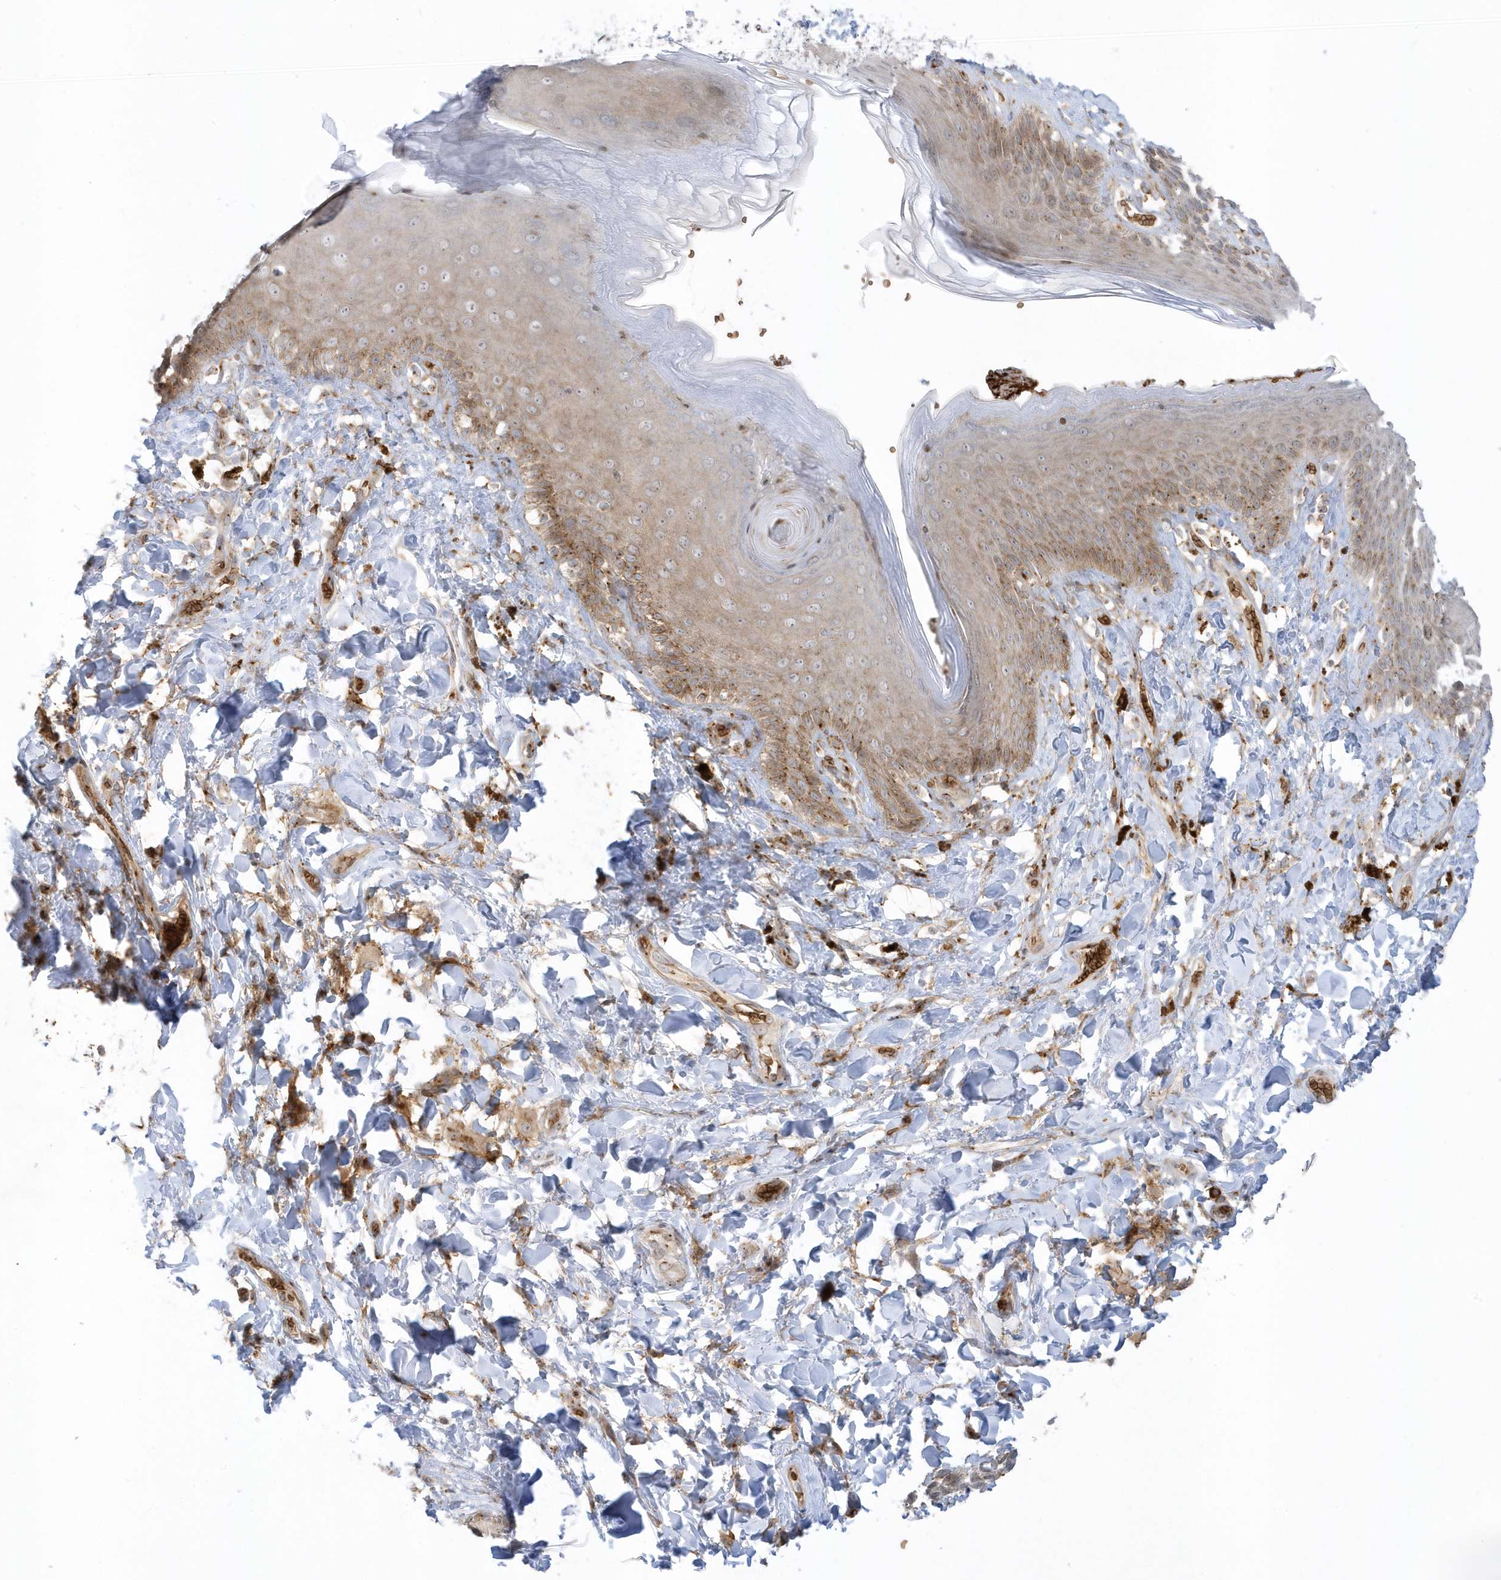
{"staining": {"intensity": "moderate", "quantity": ">75%", "location": "cytoplasmic/membranous"}, "tissue": "skin", "cell_type": "Epidermal cells", "image_type": "normal", "snomed": [{"axis": "morphology", "description": "Normal tissue, NOS"}, {"axis": "topography", "description": "Anal"}], "caption": "Immunohistochemistry (IHC) micrograph of benign human skin stained for a protein (brown), which shows medium levels of moderate cytoplasmic/membranous positivity in about >75% of epidermal cells.", "gene": "RPP40", "patient": {"sex": "female", "age": 78}}